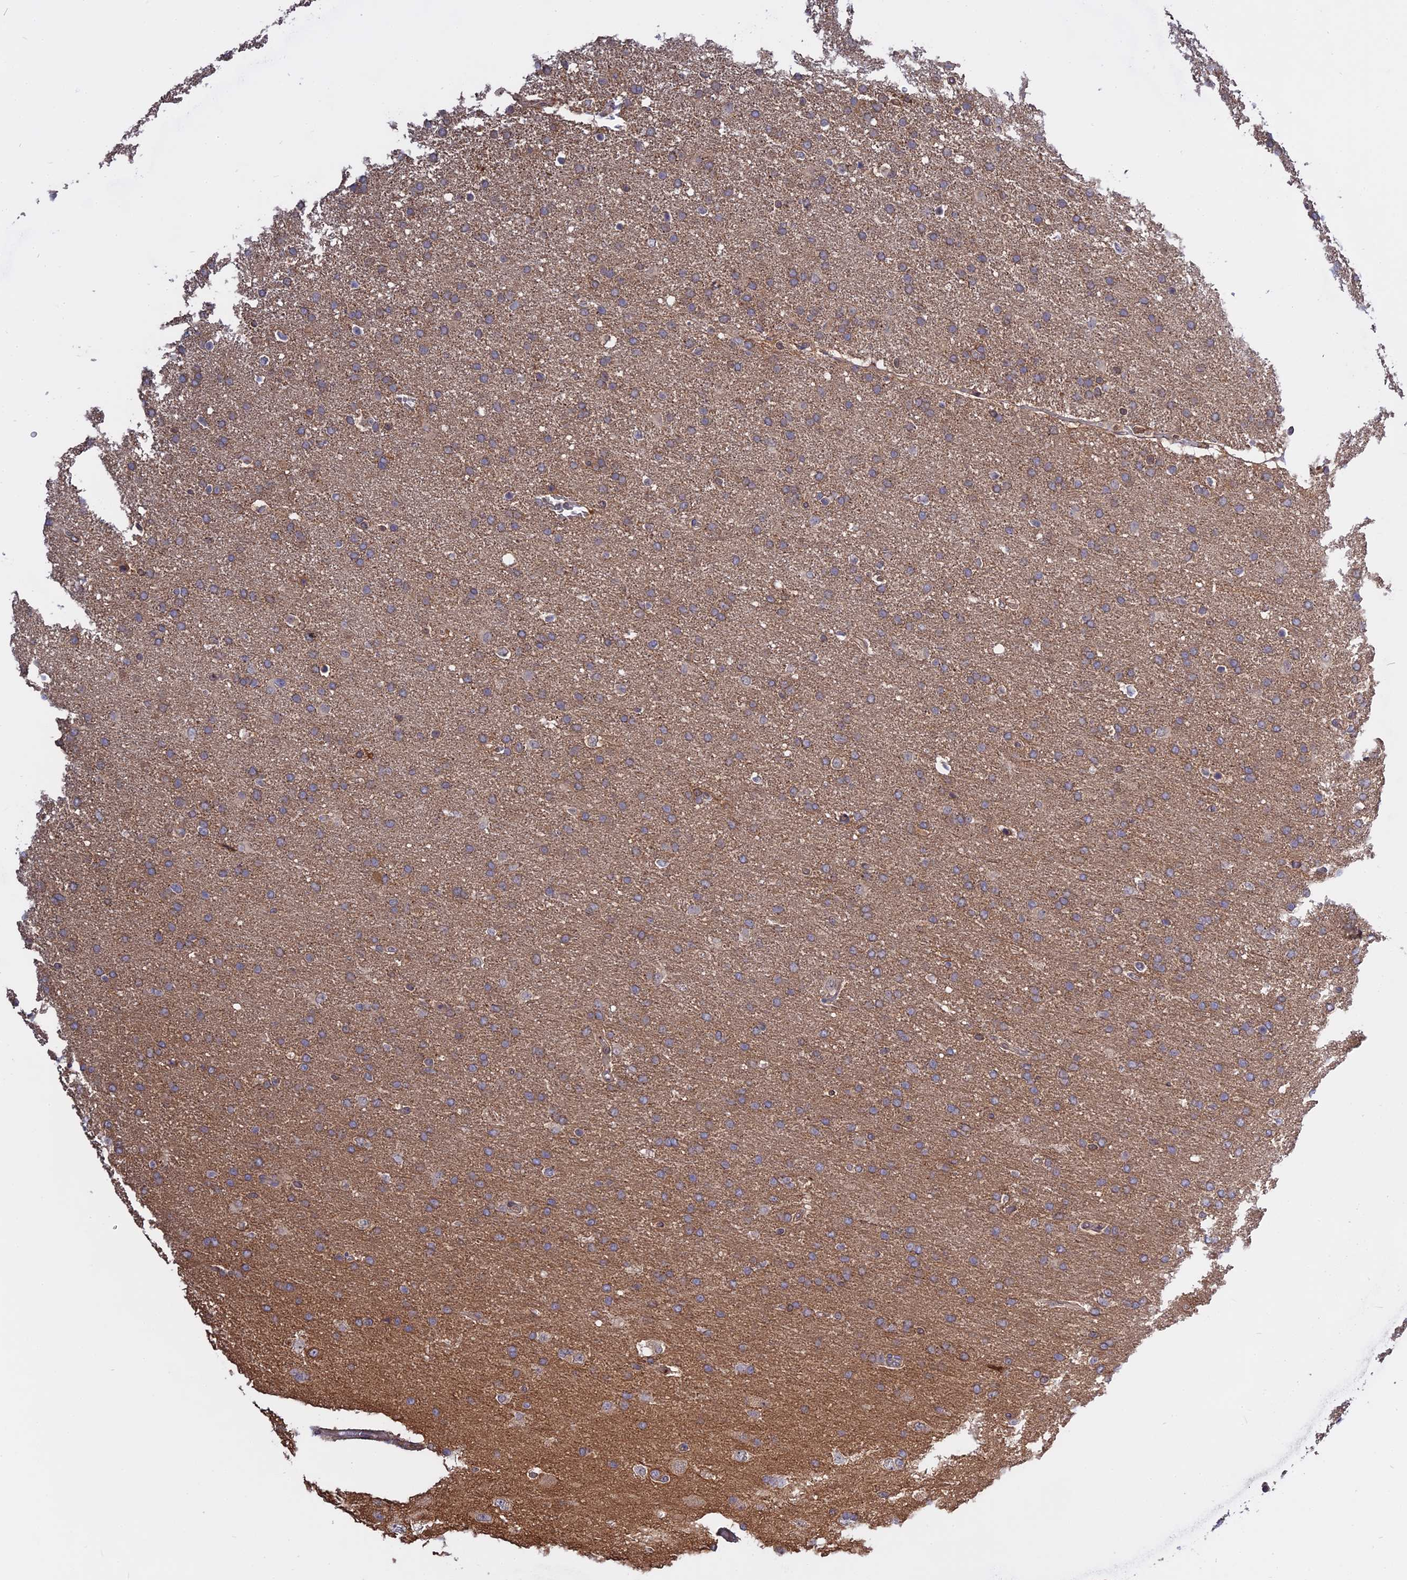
{"staining": {"intensity": "weak", "quantity": "25%-75%", "location": "cytoplasmic/membranous"}, "tissue": "glioma", "cell_type": "Tumor cells", "image_type": "cancer", "snomed": [{"axis": "morphology", "description": "Glioma, malignant, High grade"}, {"axis": "topography", "description": "Brain"}], "caption": "Weak cytoplasmic/membranous expression for a protein is identified in about 25%-75% of tumor cells of glioma using immunohistochemistry (IHC).", "gene": "IL21R", "patient": {"sex": "male", "age": 72}}